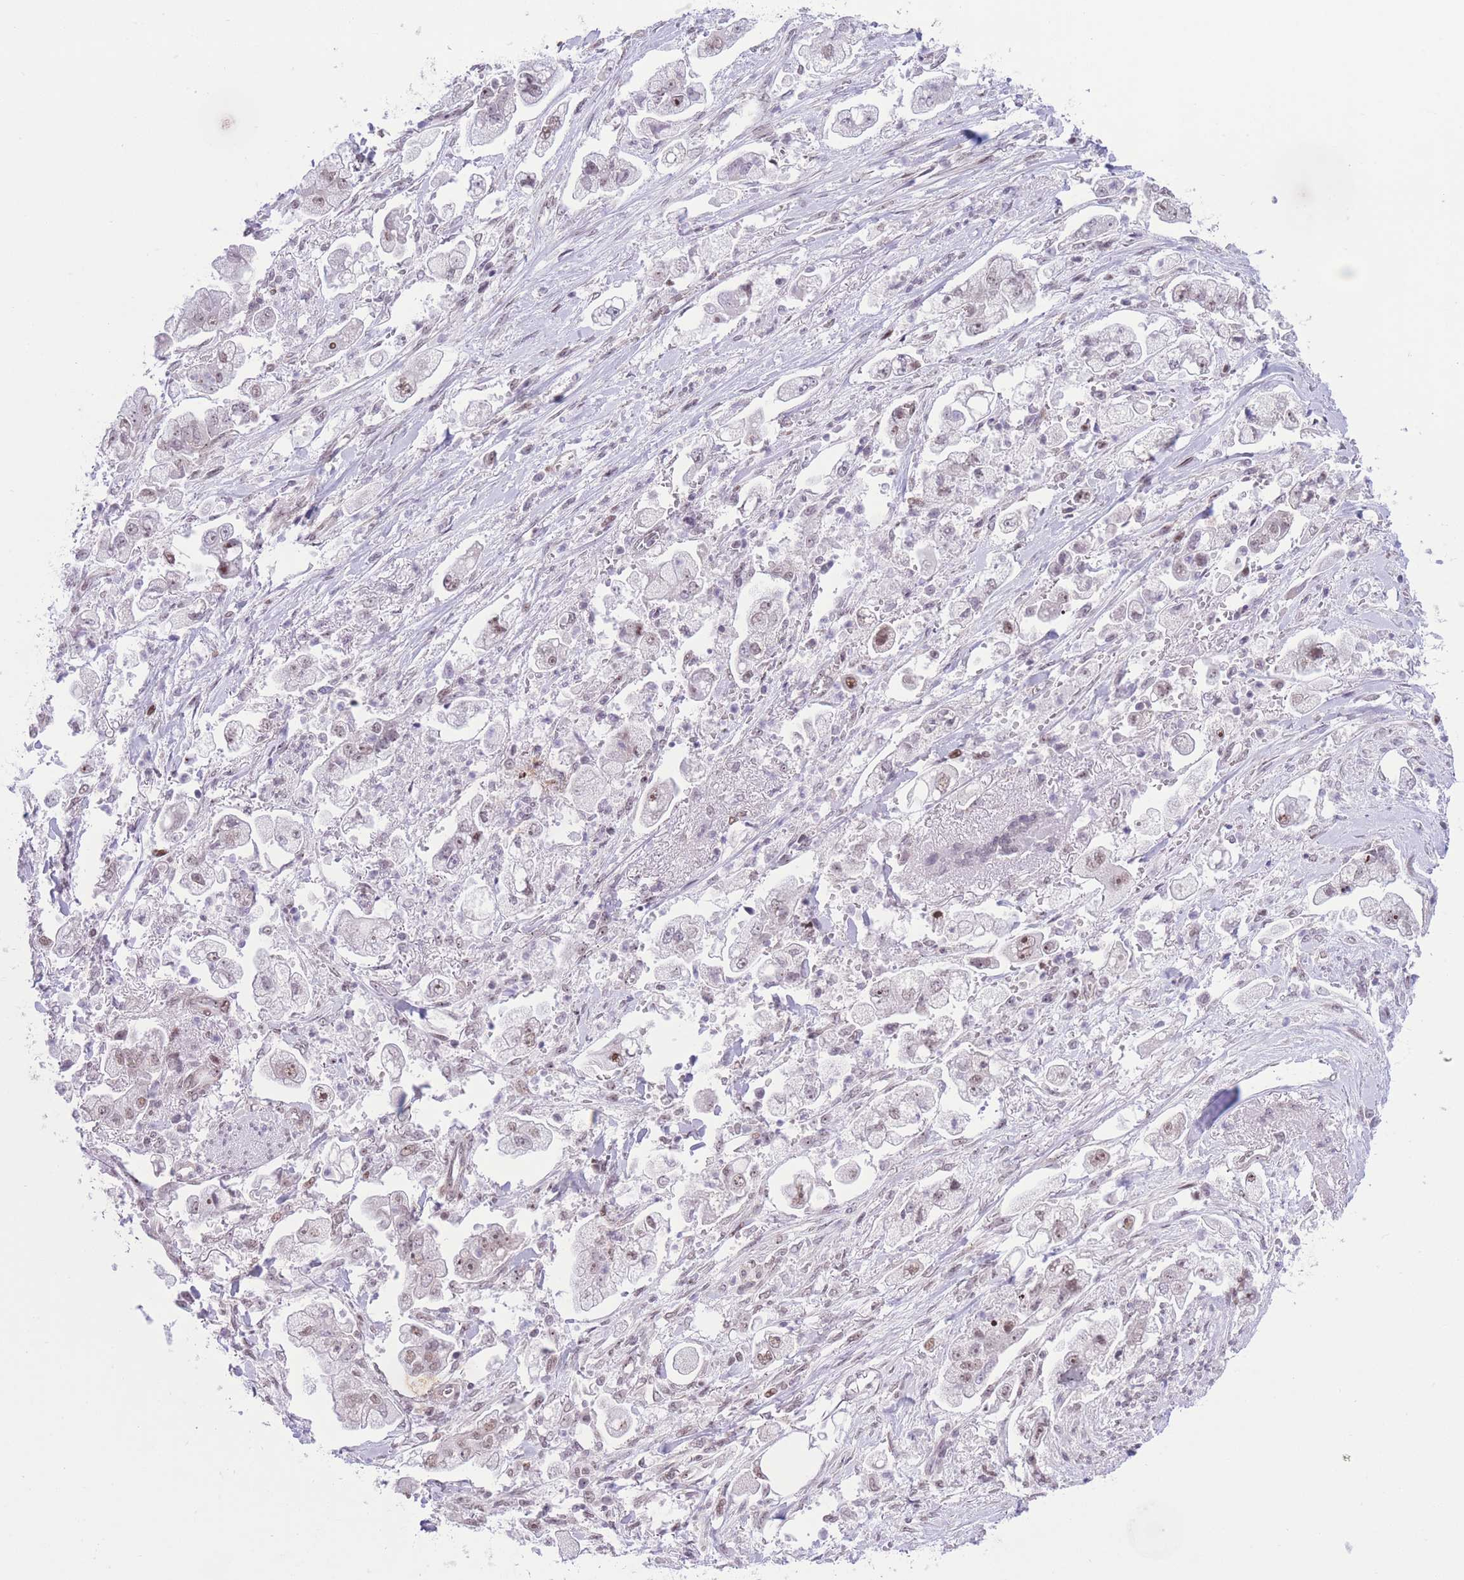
{"staining": {"intensity": "moderate", "quantity": "<25%", "location": "nuclear"}, "tissue": "stomach cancer", "cell_type": "Tumor cells", "image_type": "cancer", "snomed": [{"axis": "morphology", "description": "Adenocarcinoma, NOS"}, {"axis": "topography", "description": "Stomach"}], "caption": "Adenocarcinoma (stomach) stained for a protein displays moderate nuclear positivity in tumor cells.", "gene": "PCIF1", "patient": {"sex": "male", "age": 62}}